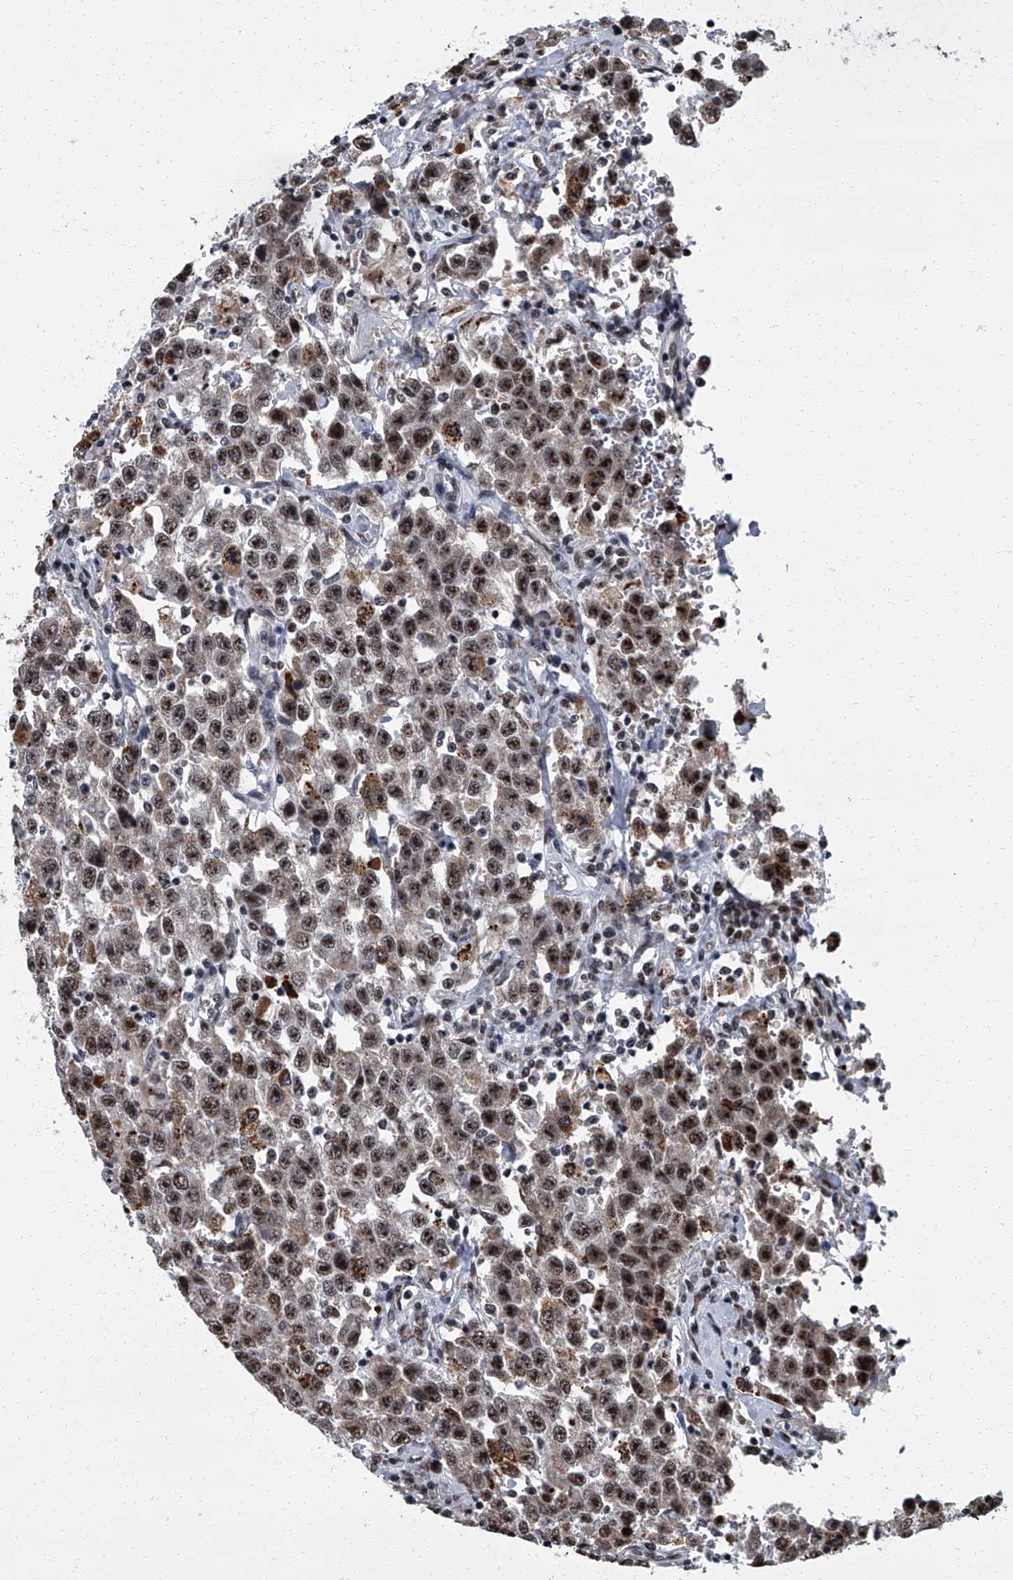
{"staining": {"intensity": "moderate", "quantity": ">75%", "location": "nuclear"}, "tissue": "testis cancer", "cell_type": "Tumor cells", "image_type": "cancer", "snomed": [{"axis": "morphology", "description": "Seminoma, NOS"}, {"axis": "topography", "description": "Testis"}], "caption": "Immunohistochemistry (IHC) histopathology image of neoplastic tissue: human testis cancer (seminoma) stained using IHC demonstrates medium levels of moderate protein expression localized specifically in the nuclear of tumor cells, appearing as a nuclear brown color.", "gene": "ZNF518B", "patient": {"sex": "male", "age": 41}}